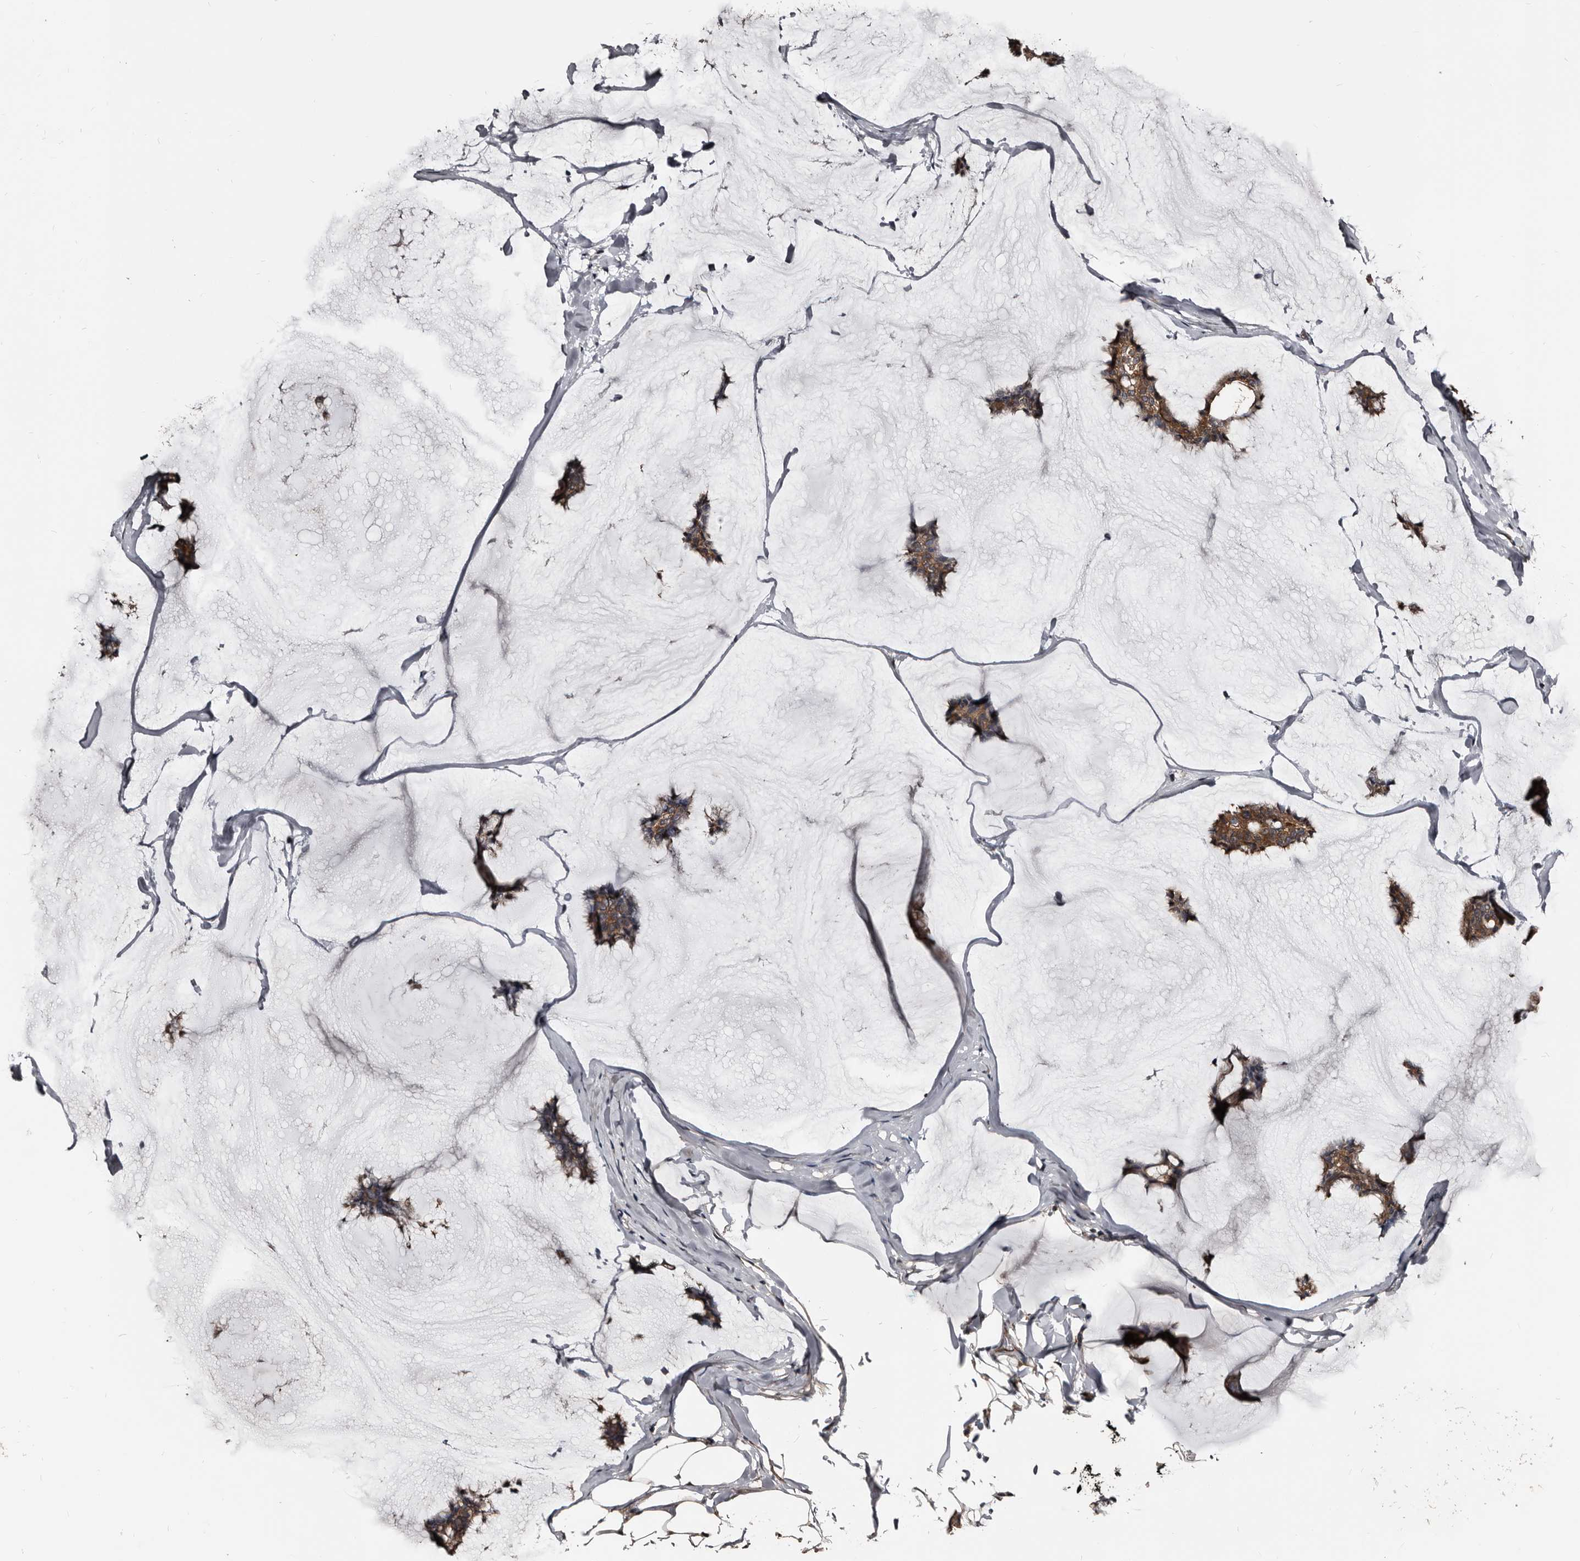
{"staining": {"intensity": "moderate", "quantity": ">75%", "location": "cytoplasmic/membranous"}, "tissue": "breast cancer", "cell_type": "Tumor cells", "image_type": "cancer", "snomed": [{"axis": "morphology", "description": "Duct carcinoma"}, {"axis": "topography", "description": "Breast"}], "caption": "IHC of breast invasive ductal carcinoma demonstrates medium levels of moderate cytoplasmic/membranous expression in approximately >75% of tumor cells. (DAB (3,3'-diaminobenzidine) = brown stain, brightfield microscopy at high magnification).", "gene": "DHPS", "patient": {"sex": "female", "age": 93}}